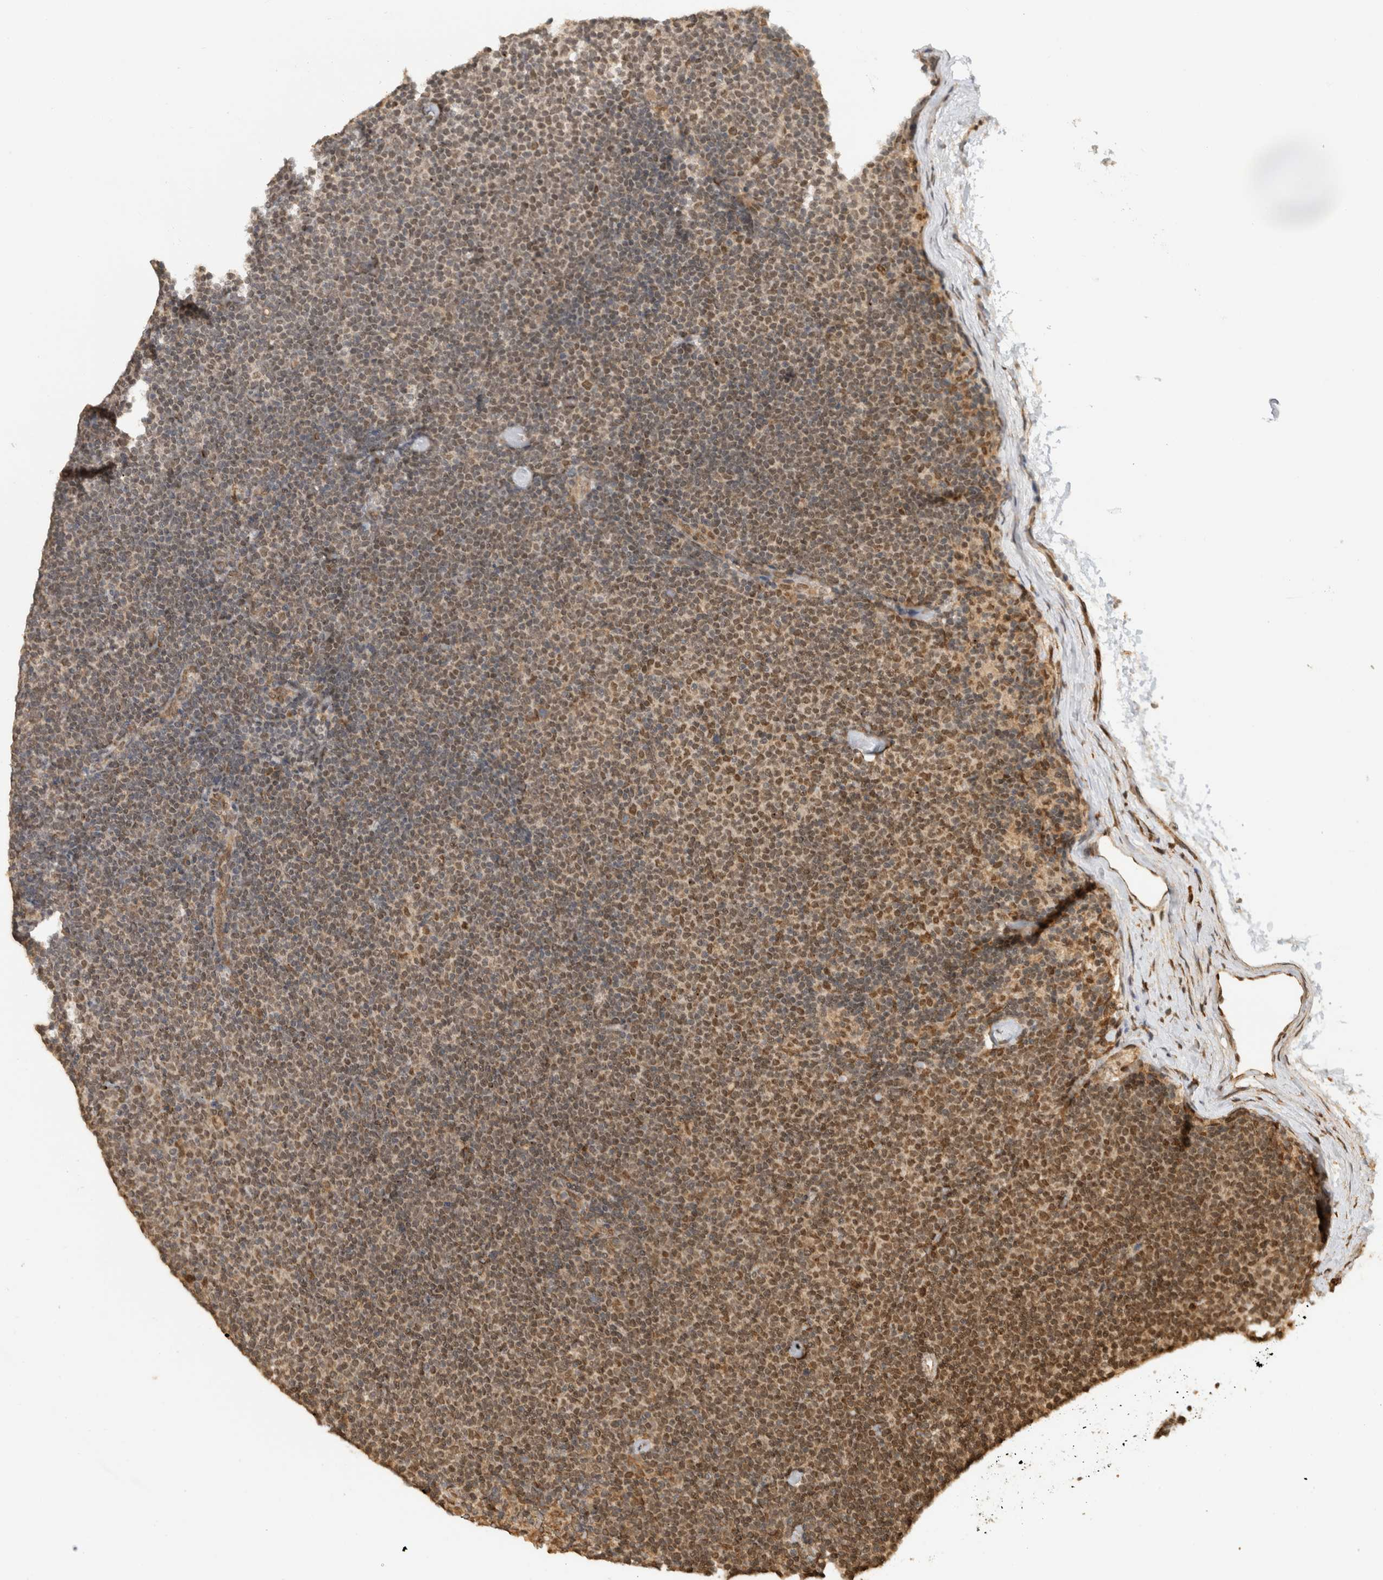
{"staining": {"intensity": "moderate", "quantity": ">75%", "location": "nuclear"}, "tissue": "lymphoma", "cell_type": "Tumor cells", "image_type": "cancer", "snomed": [{"axis": "morphology", "description": "Malignant lymphoma, non-Hodgkin's type, Low grade"}, {"axis": "topography", "description": "Lymph node"}], "caption": "Immunohistochemical staining of lymphoma exhibits medium levels of moderate nuclear expression in about >75% of tumor cells.", "gene": "C1orf21", "patient": {"sex": "female", "age": 53}}